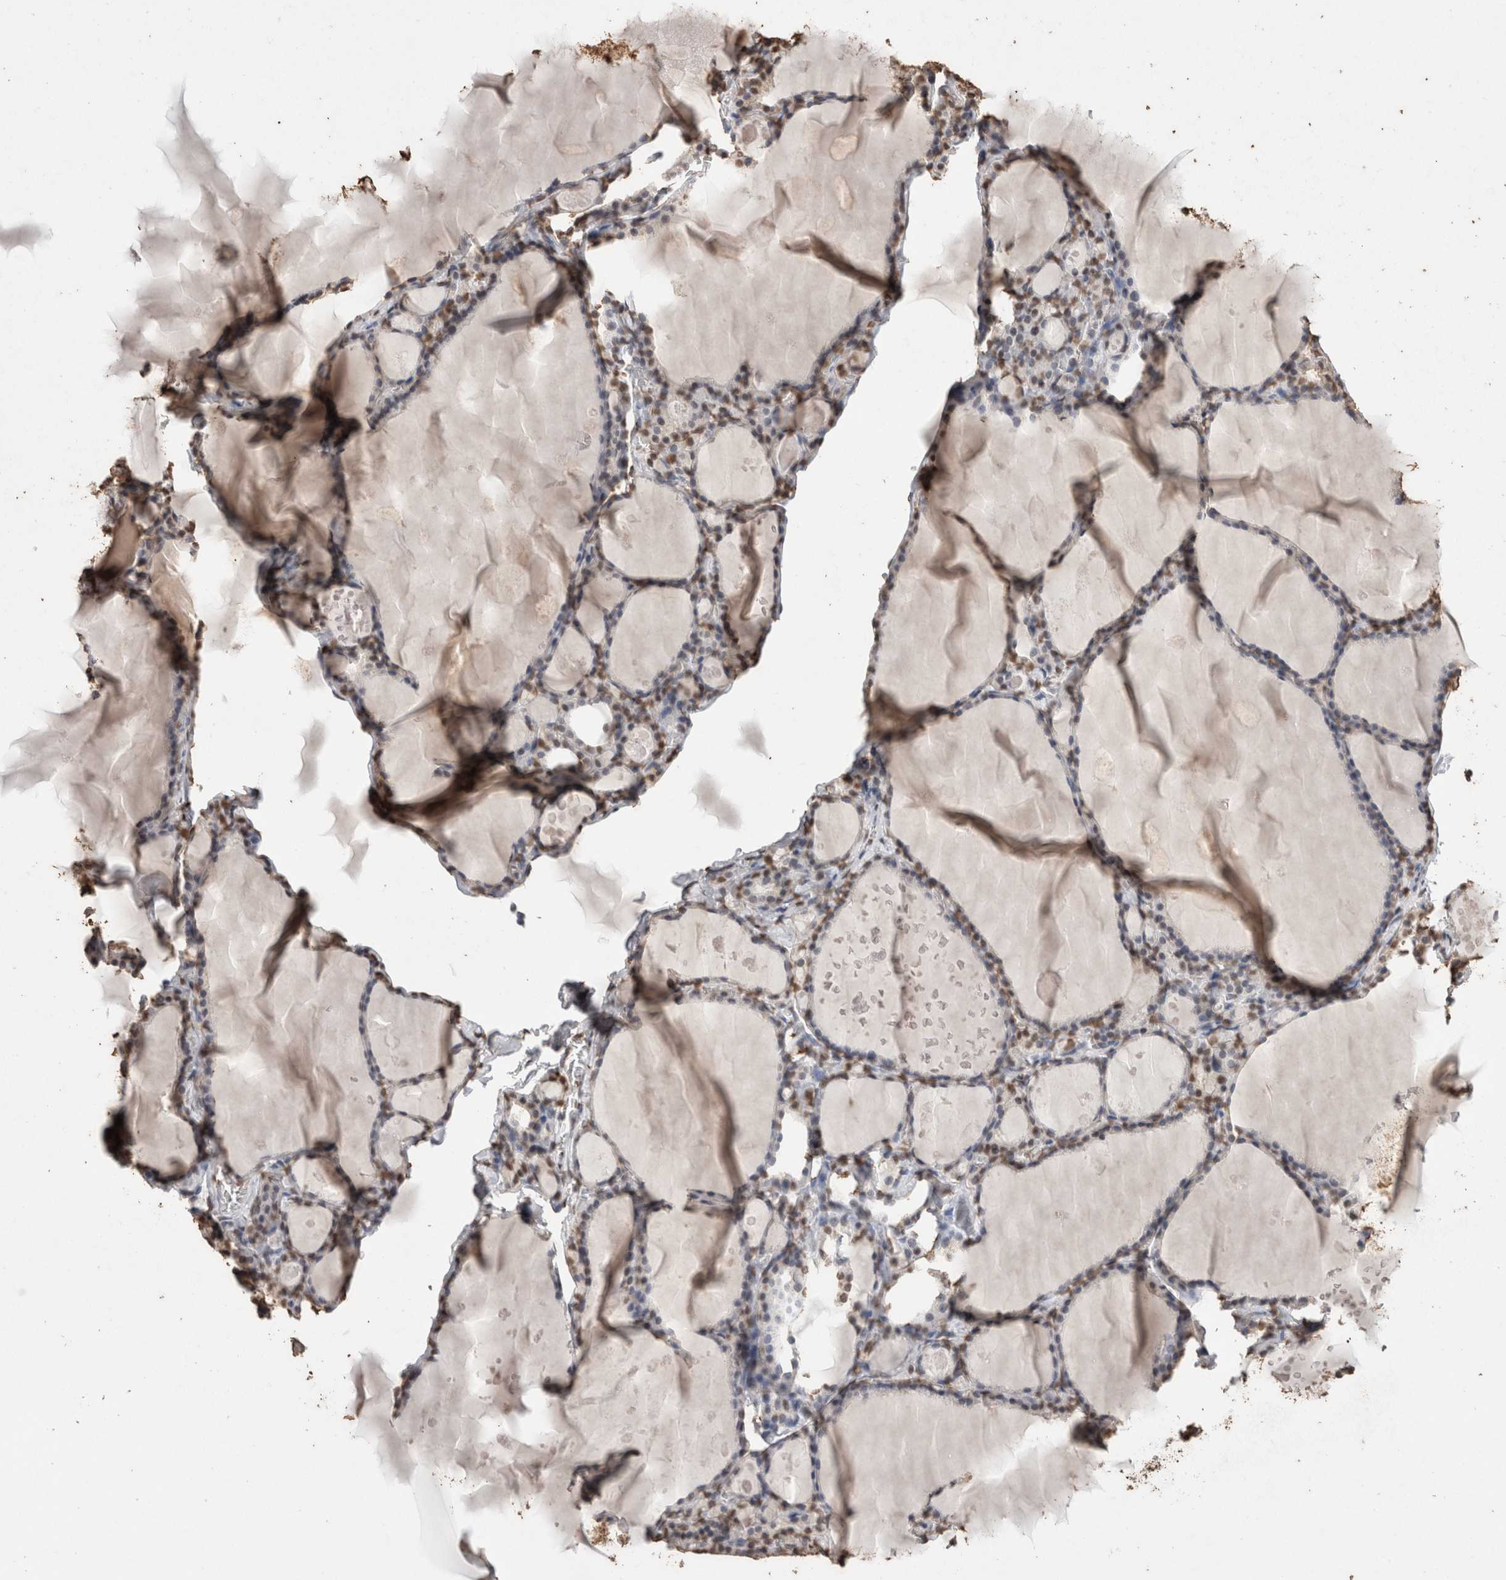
{"staining": {"intensity": "moderate", "quantity": "25%-75%", "location": "nuclear"}, "tissue": "thyroid gland", "cell_type": "Glandular cells", "image_type": "normal", "snomed": [{"axis": "morphology", "description": "Normal tissue, NOS"}, {"axis": "topography", "description": "Thyroid gland"}], "caption": "This photomicrograph displays IHC staining of unremarkable thyroid gland, with medium moderate nuclear expression in about 25%-75% of glandular cells.", "gene": "NTHL1", "patient": {"sex": "male", "age": 56}}